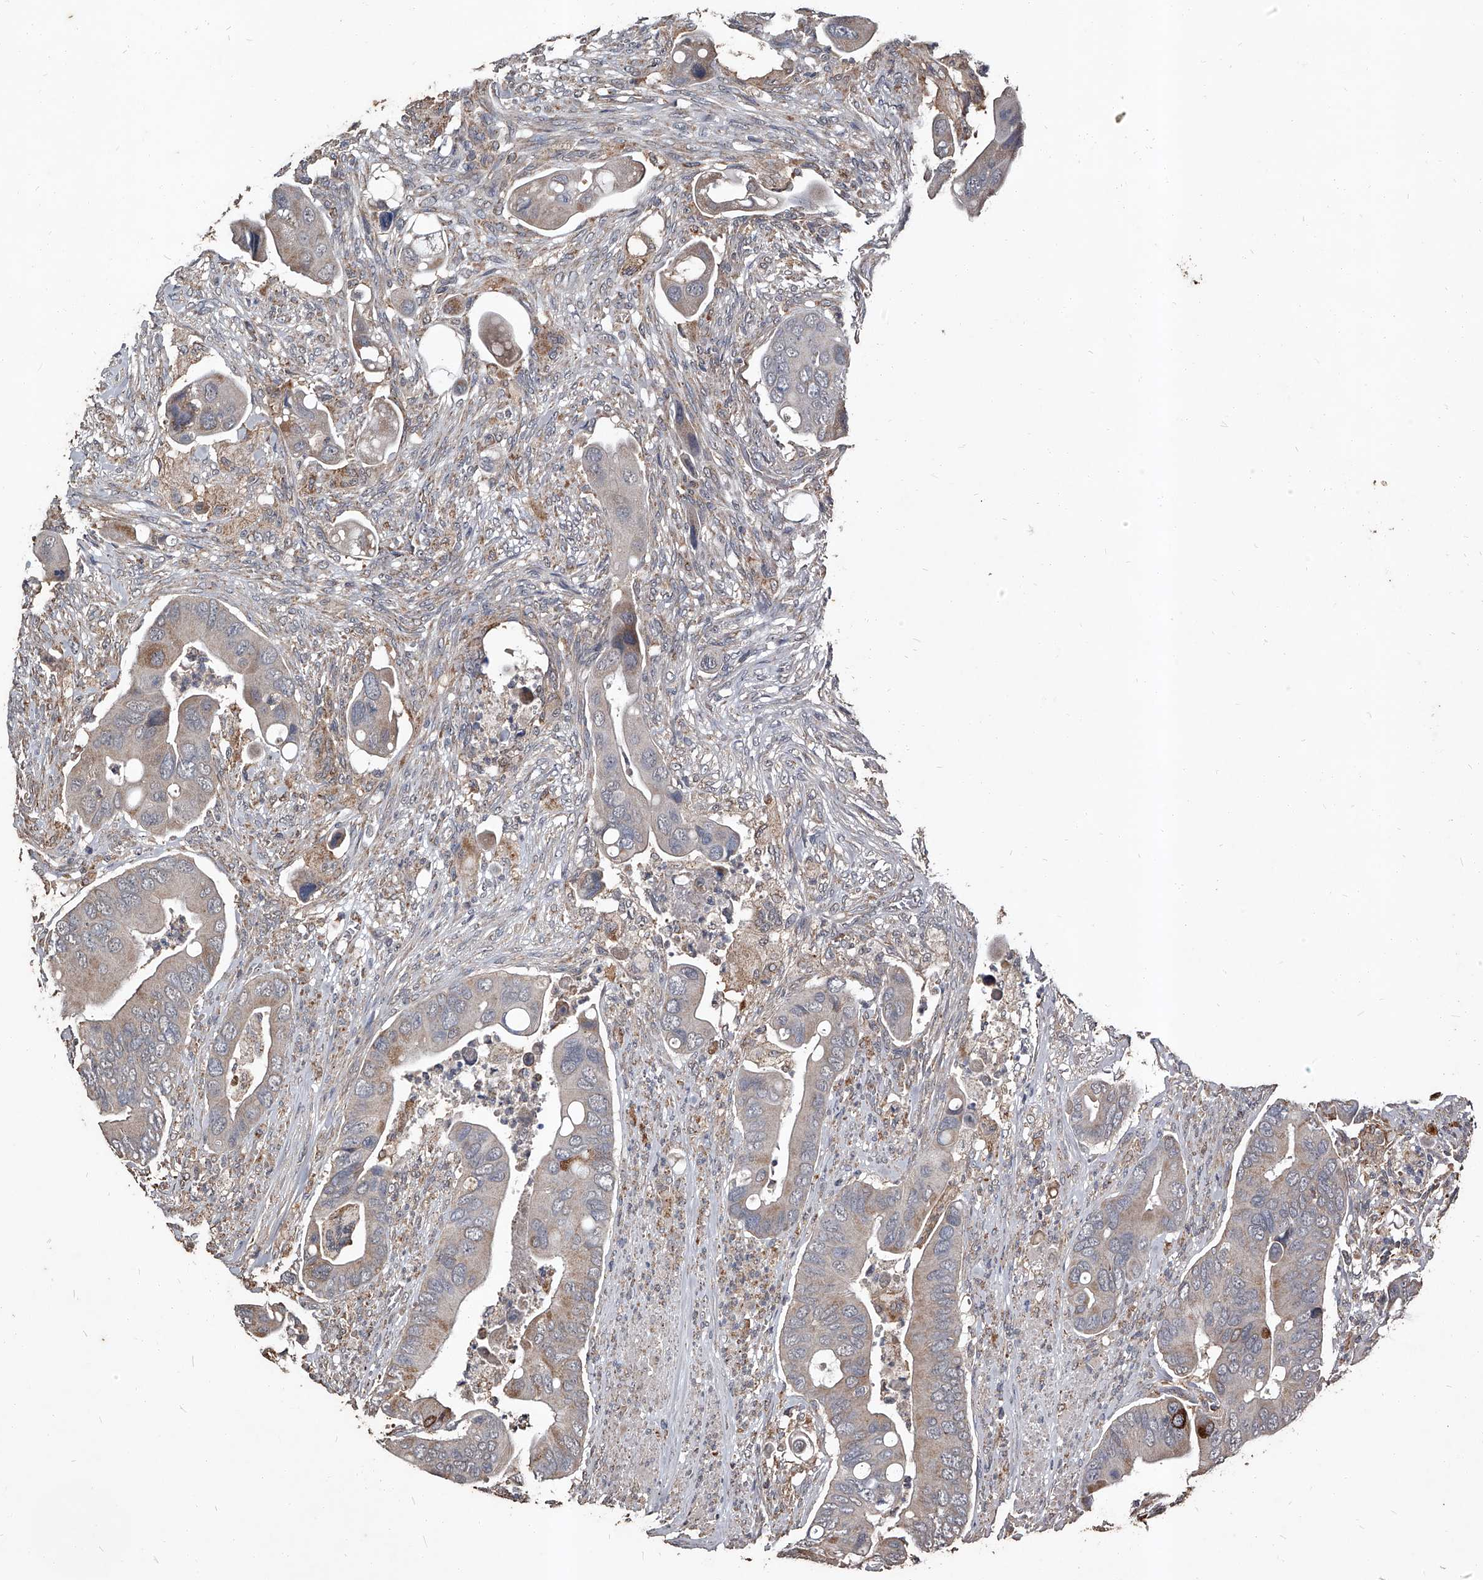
{"staining": {"intensity": "moderate", "quantity": "<25%", "location": "cytoplasmic/membranous"}, "tissue": "colorectal cancer", "cell_type": "Tumor cells", "image_type": "cancer", "snomed": [{"axis": "morphology", "description": "Adenocarcinoma, NOS"}, {"axis": "topography", "description": "Rectum"}], "caption": "Moderate cytoplasmic/membranous staining is appreciated in about <25% of tumor cells in colorectal adenocarcinoma.", "gene": "GPR183", "patient": {"sex": "female", "age": 57}}